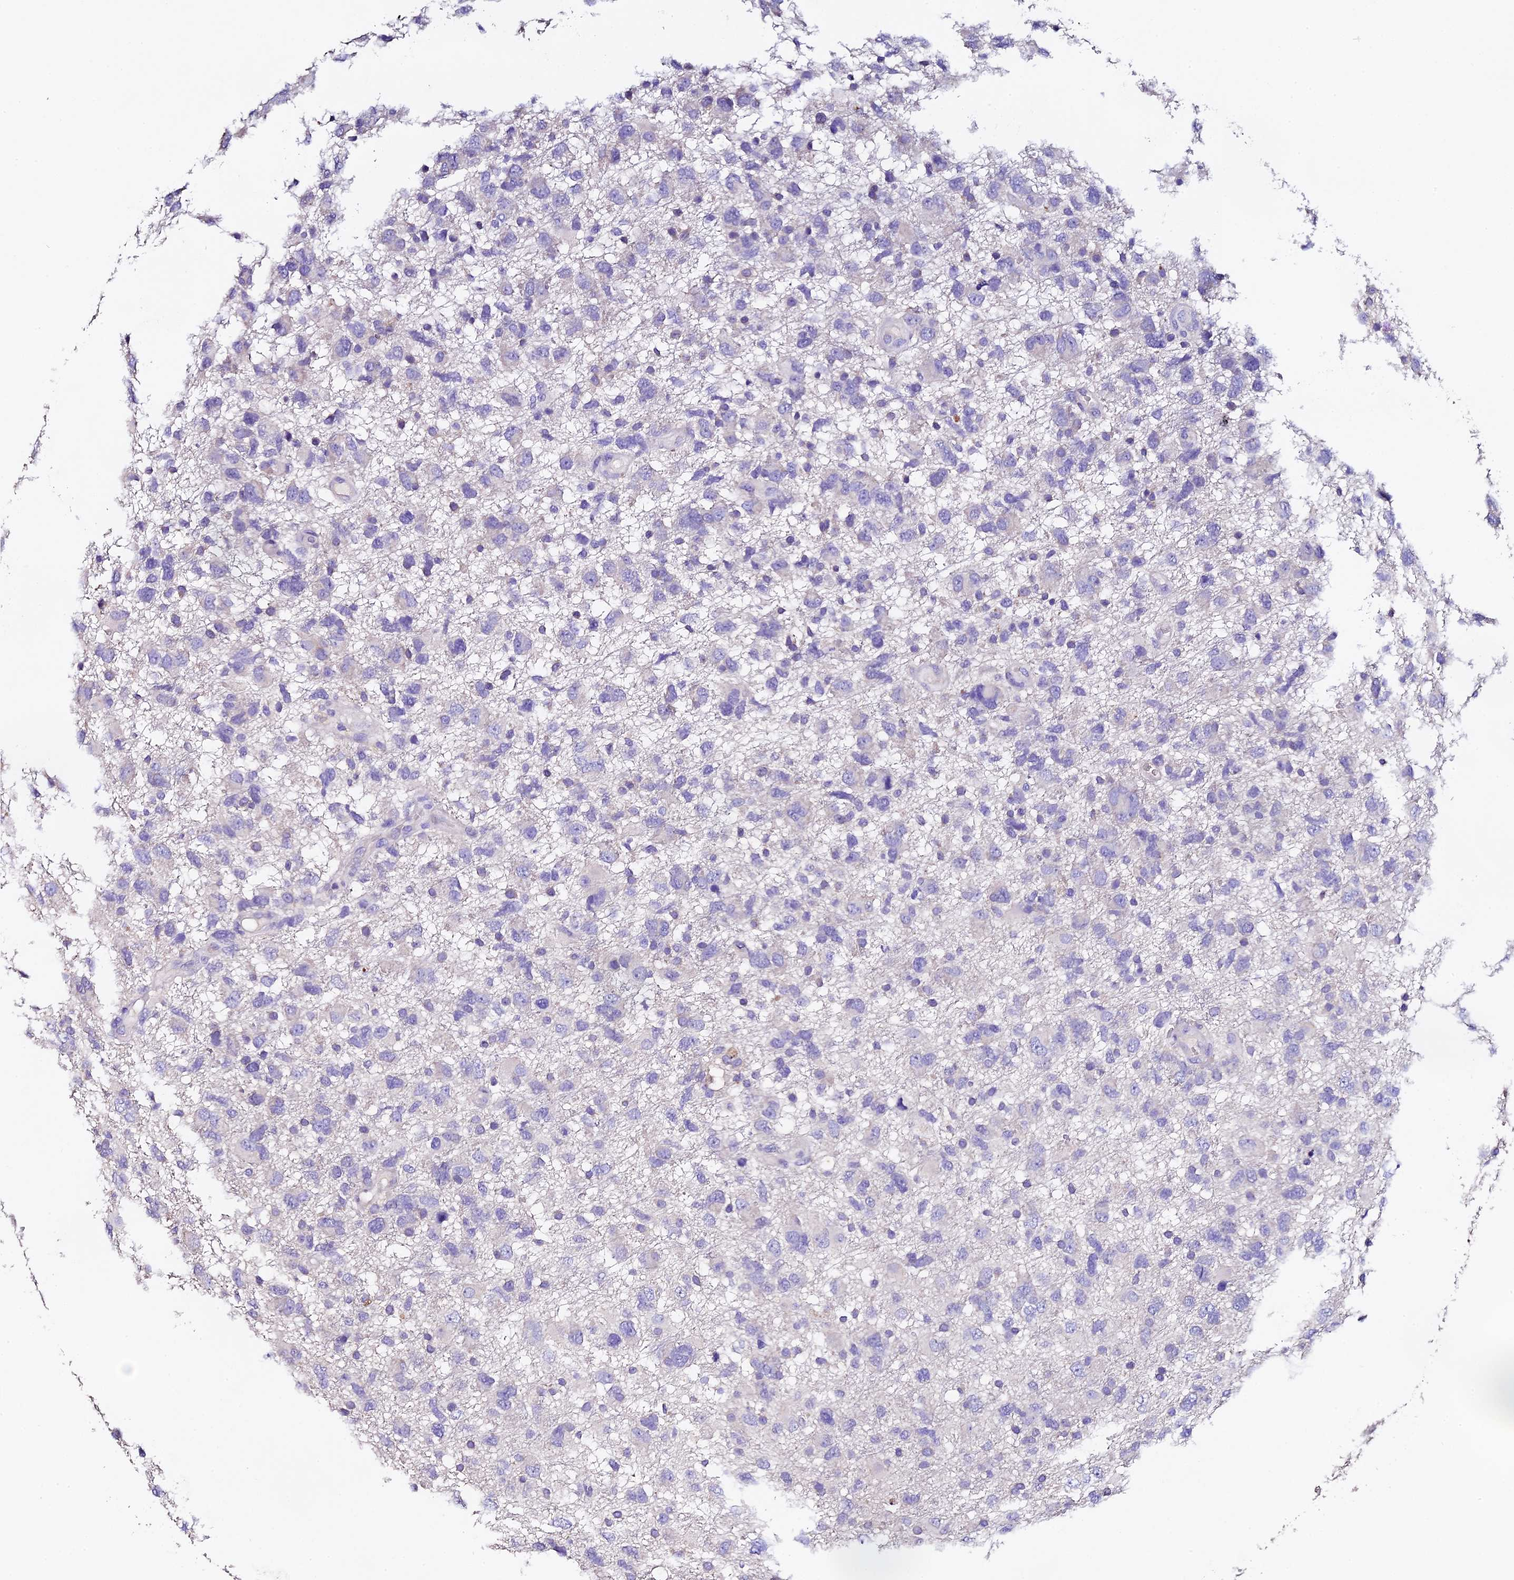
{"staining": {"intensity": "negative", "quantity": "none", "location": "none"}, "tissue": "glioma", "cell_type": "Tumor cells", "image_type": "cancer", "snomed": [{"axis": "morphology", "description": "Glioma, malignant, High grade"}, {"axis": "topography", "description": "Brain"}], "caption": "The histopathology image shows no significant staining in tumor cells of glioma.", "gene": "FBXW9", "patient": {"sex": "male", "age": 61}}